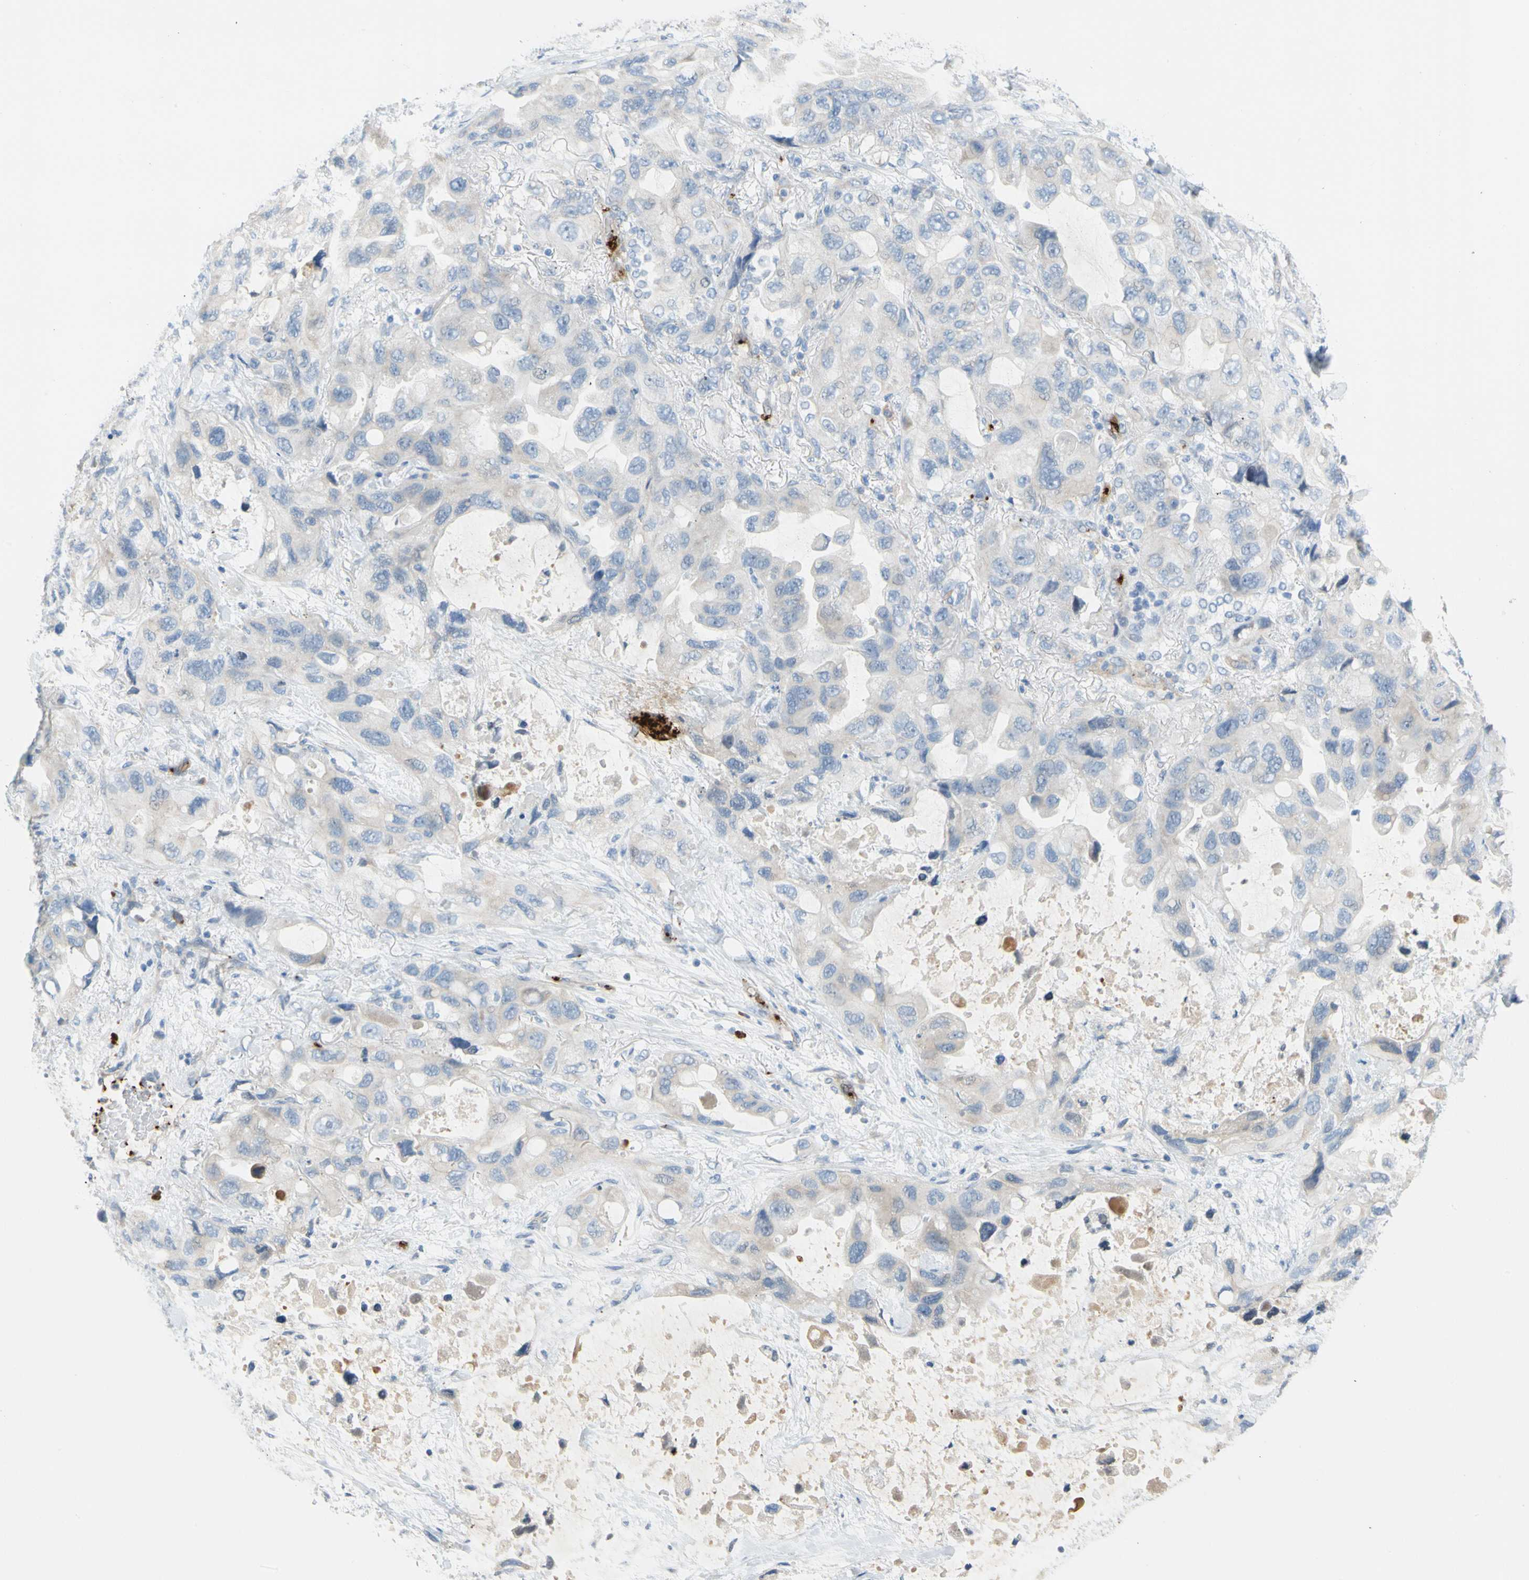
{"staining": {"intensity": "negative", "quantity": "none", "location": "none"}, "tissue": "lung cancer", "cell_type": "Tumor cells", "image_type": "cancer", "snomed": [{"axis": "morphology", "description": "Squamous cell carcinoma, NOS"}, {"axis": "topography", "description": "Lung"}], "caption": "Tumor cells are negative for protein expression in human lung cancer (squamous cell carcinoma). (DAB immunohistochemistry (IHC), high magnification).", "gene": "PPBP", "patient": {"sex": "female", "age": 73}}